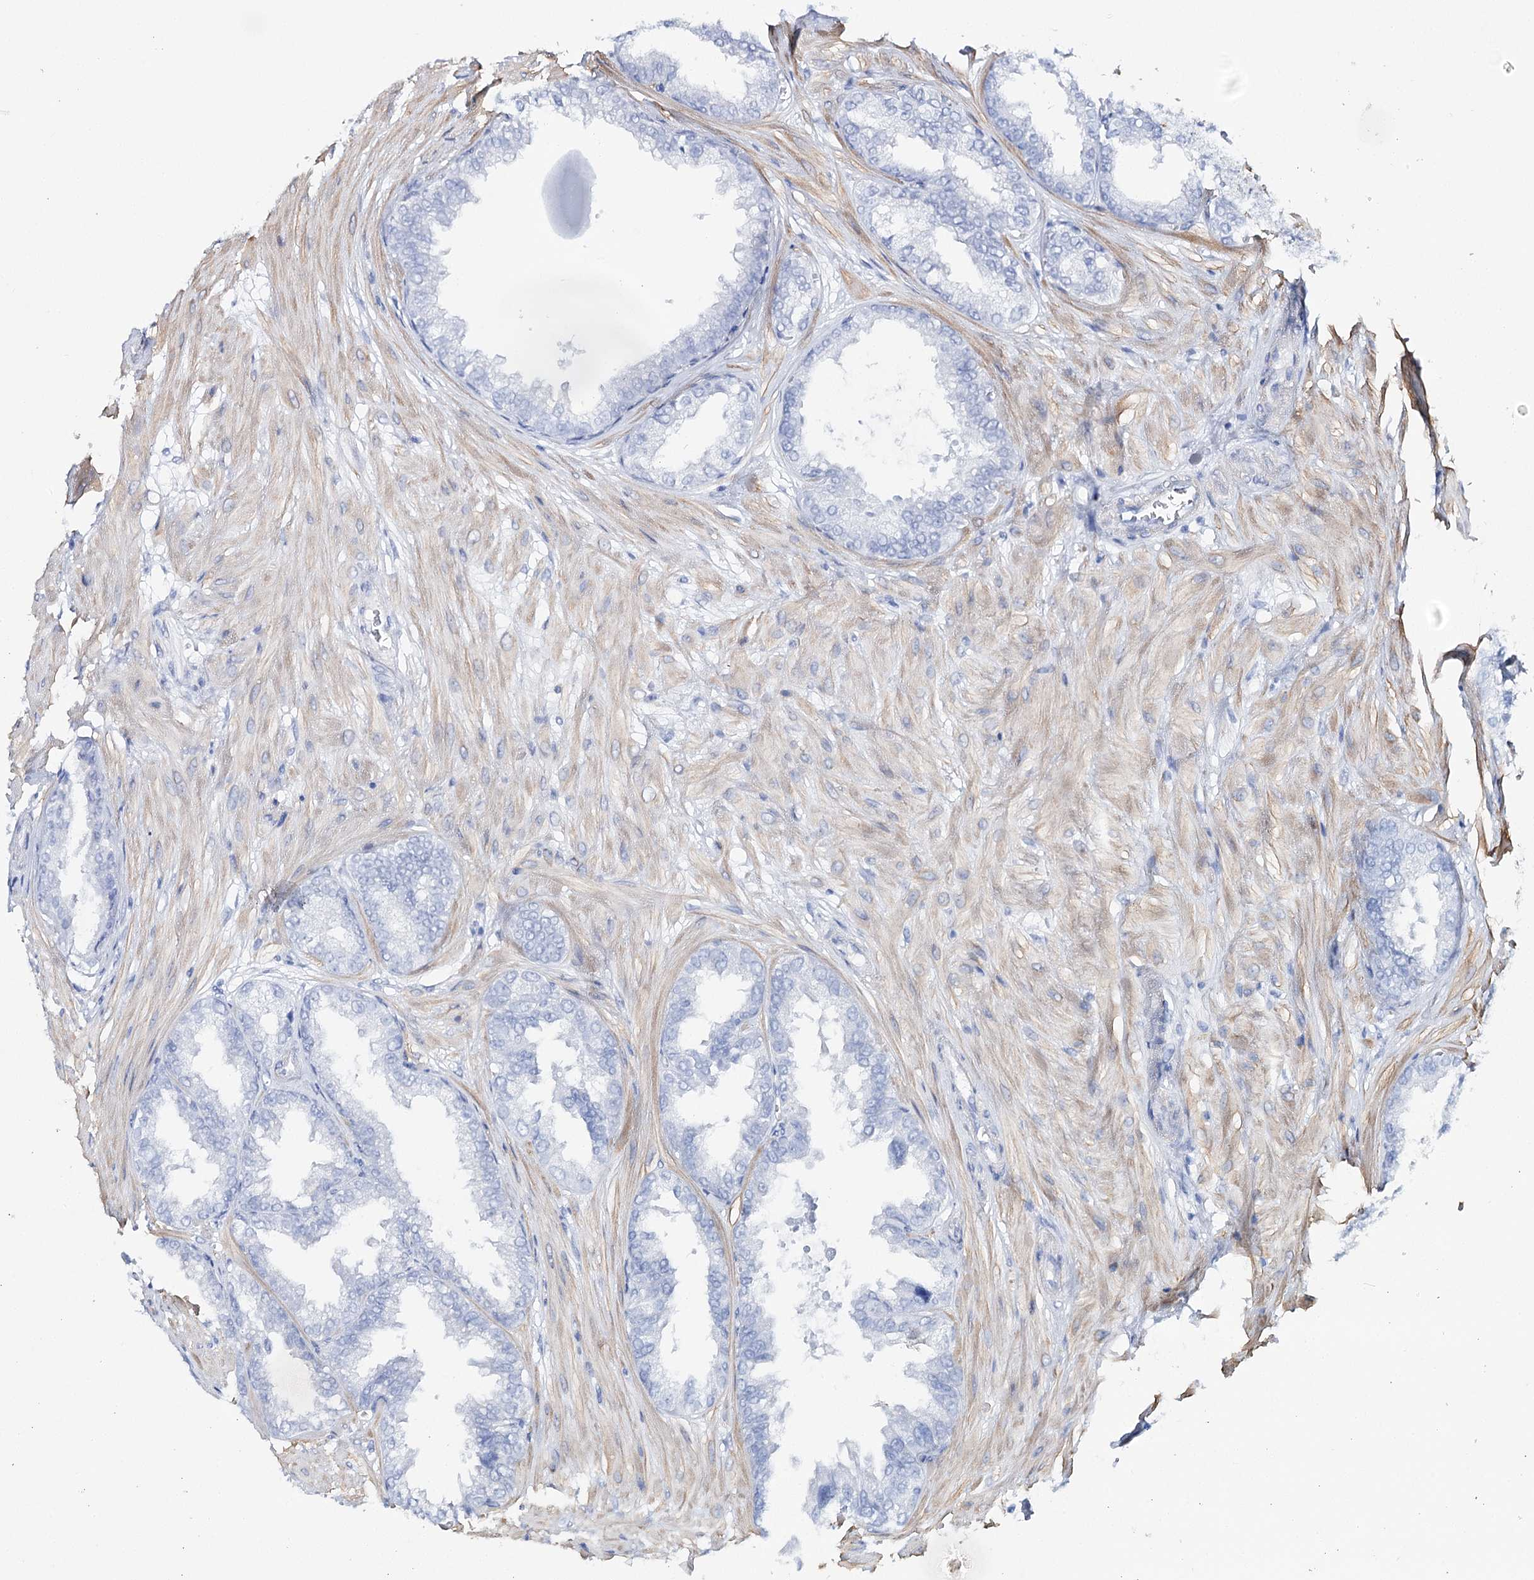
{"staining": {"intensity": "negative", "quantity": "none", "location": "none"}, "tissue": "seminal vesicle", "cell_type": "Glandular cells", "image_type": "normal", "snomed": [{"axis": "morphology", "description": "Normal tissue, NOS"}, {"axis": "topography", "description": "Prostate"}, {"axis": "topography", "description": "Seminal veicle"}], "caption": "This is a image of IHC staining of normal seminal vesicle, which shows no staining in glandular cells. The staining is performed using DAB (3,3'-diaminobenzidine) brown chromogen with nuclei counter-stained in using hematoxylin.", "gene": "CSN3", "patient": {"sex": "male", "age": 51}}